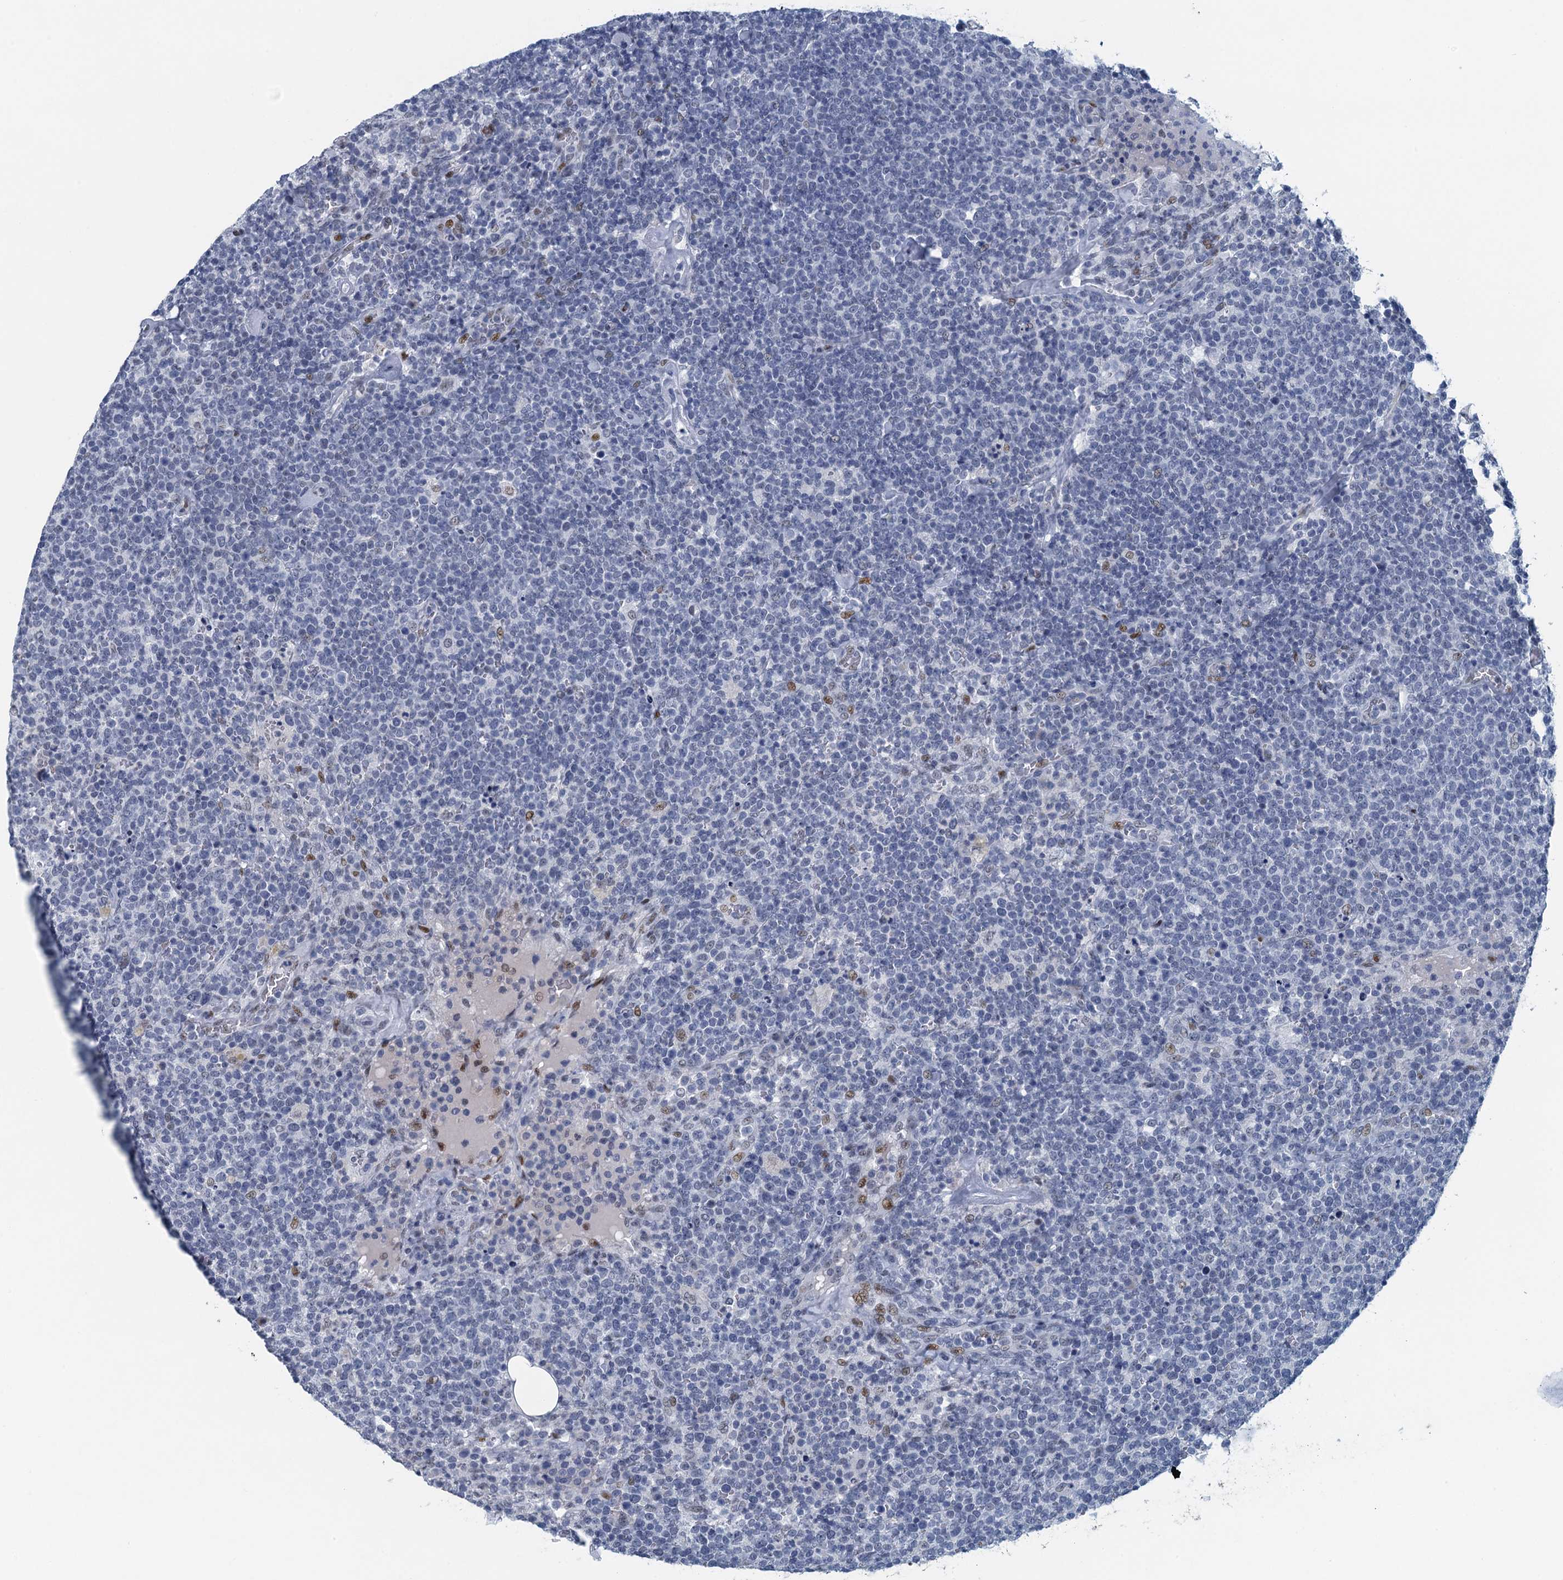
{"staining": {"intensity": "negative", "quantity": "none", "location": "none"}, "tissue": "lymphoma", "cell_type": "Tumor cells", "image_type": "cancer", "snomed": [{"axis": "morphology", "description": "Malignant lymphoma, non-Hodgkin's type, High grade"}, {"axis": "topography", "description": "Lymph node"}], "caption": "Tumor cells are negative for brown protein staining in malignant lymphoma, non-Hodgkin's type (high-grade).", "gene": "TTLL9", "patient": {"sex": "male", "age": 61}}